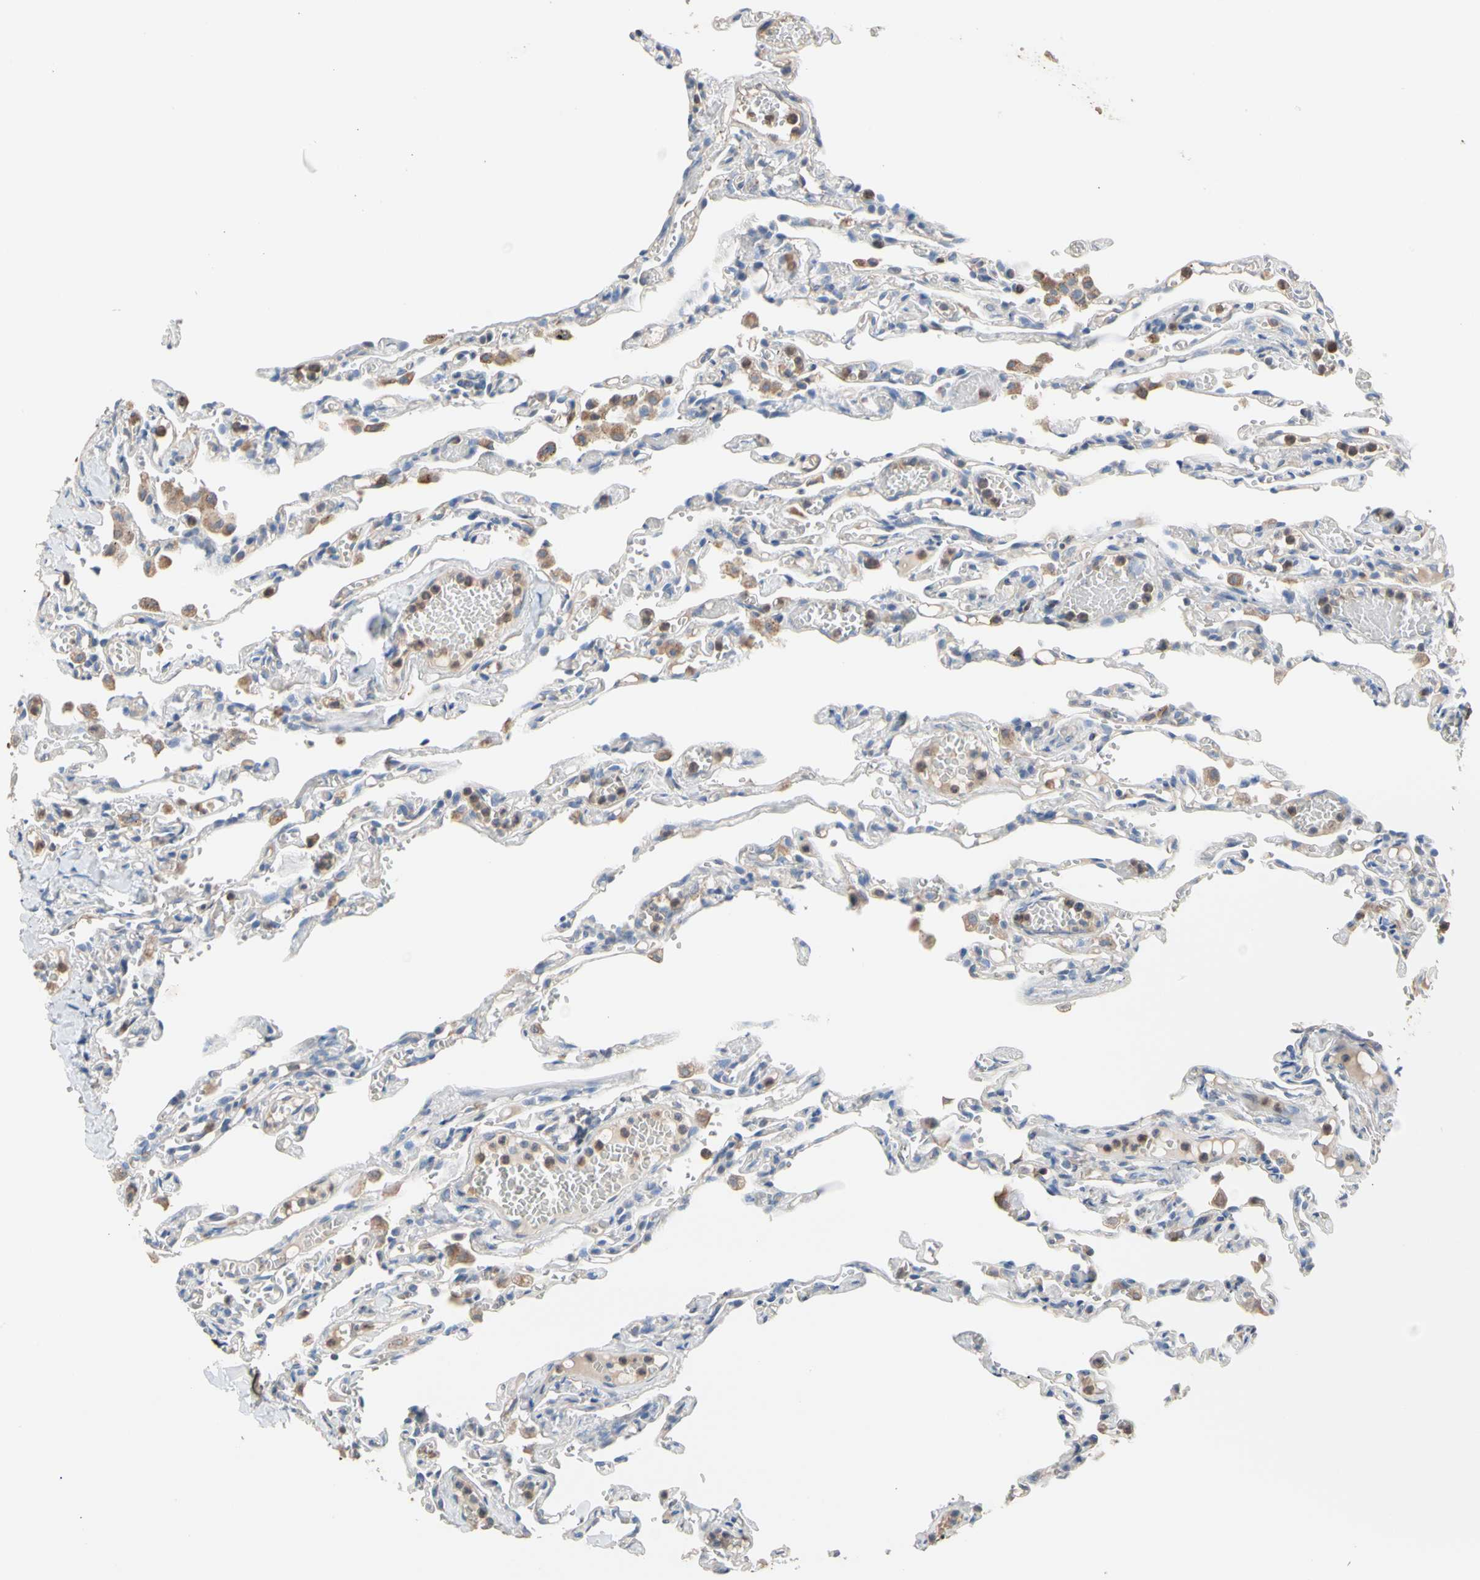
{"staining": {"intensity": "negative", "quantity": "none", "location": "none"}, "tissue": "lung", "cell_type": "Alveolar cells", "image_type": "normal", "snomed": [{"axis": "morphology", "description": "Normal tissue, NOS"}, {"axis": "topography", "description": "Lung"}], "caption": "This photomicrograph is of benign lung stained with immunohistochemistry to label a protein in brown with the nuclei are counter-stained blue. There is no expression in alveolar cells. (Stains: DAB (3,3'-diaminobenzidine) immunohistochemistry with hematoxylin counter stain, Microscopy: brightfield microscopy at high magnification).", "gene": "BBOX1", "patient": {"sex": "male", "age": 21}}